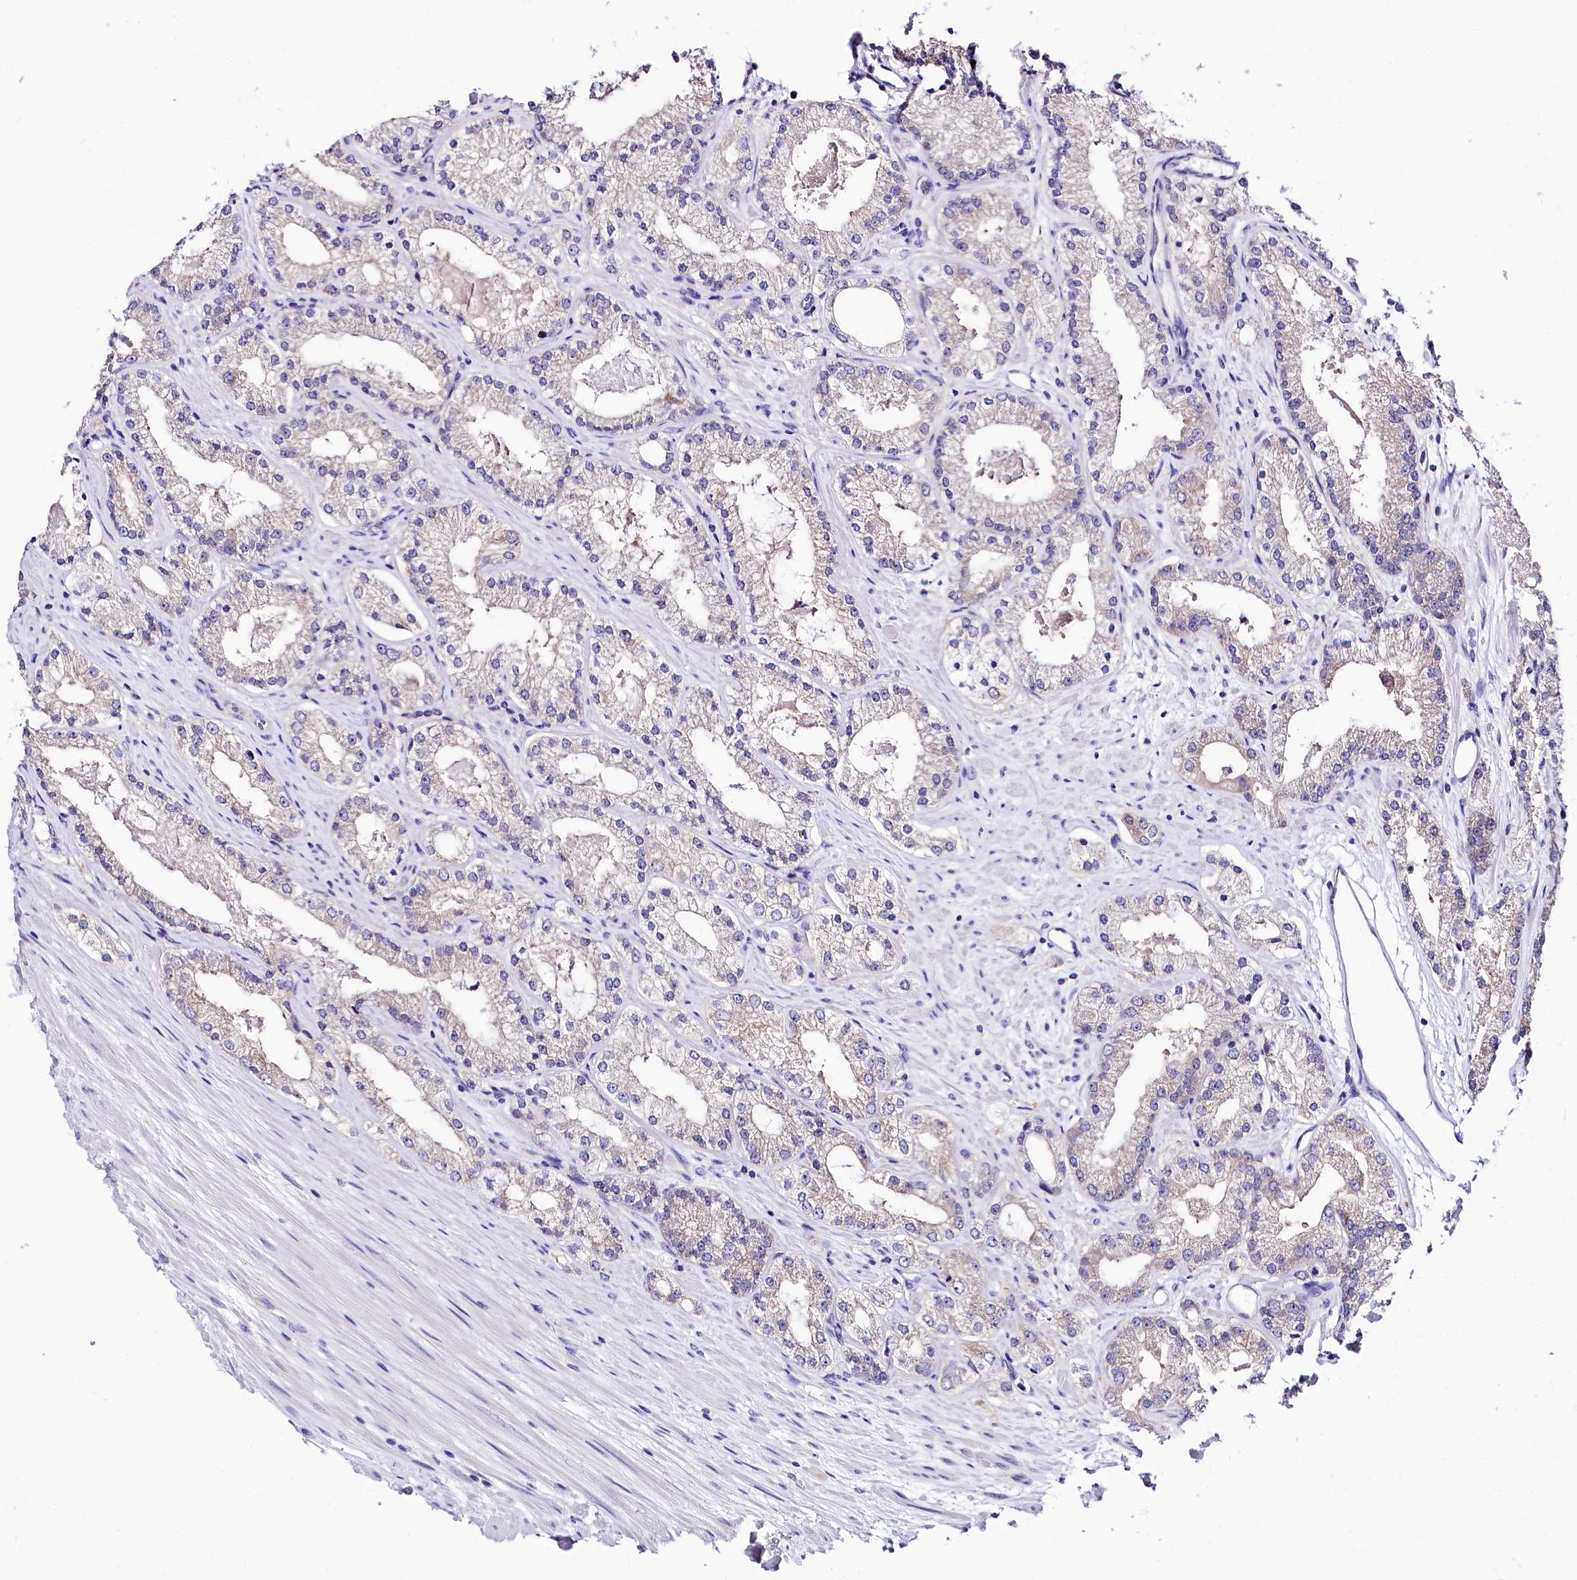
{"staining": {"intensity": "negative", "quantity": "none", "location": "none"}, "tissue": "prostate cancer", "cell_type": "Tumor cells", "image_type": "cancer", "snomed": [{"axis": "morphology", "description": "Adenocarcinoma, Low grade"}, {"axis": "topography", "description": "Prostate"}], "caption": "Histopathology image shows no protein positivity in tumor cells of prostate cancer (low-grade adenocarcinoma) tissue. The staining is performed using DAB (3,3'-diaminobenzidine) brown chromogen with nuclei counter-stained in using hematoxylin.", "gene": "ABHD5", "patient": {"sex": "male", "age": 69}}